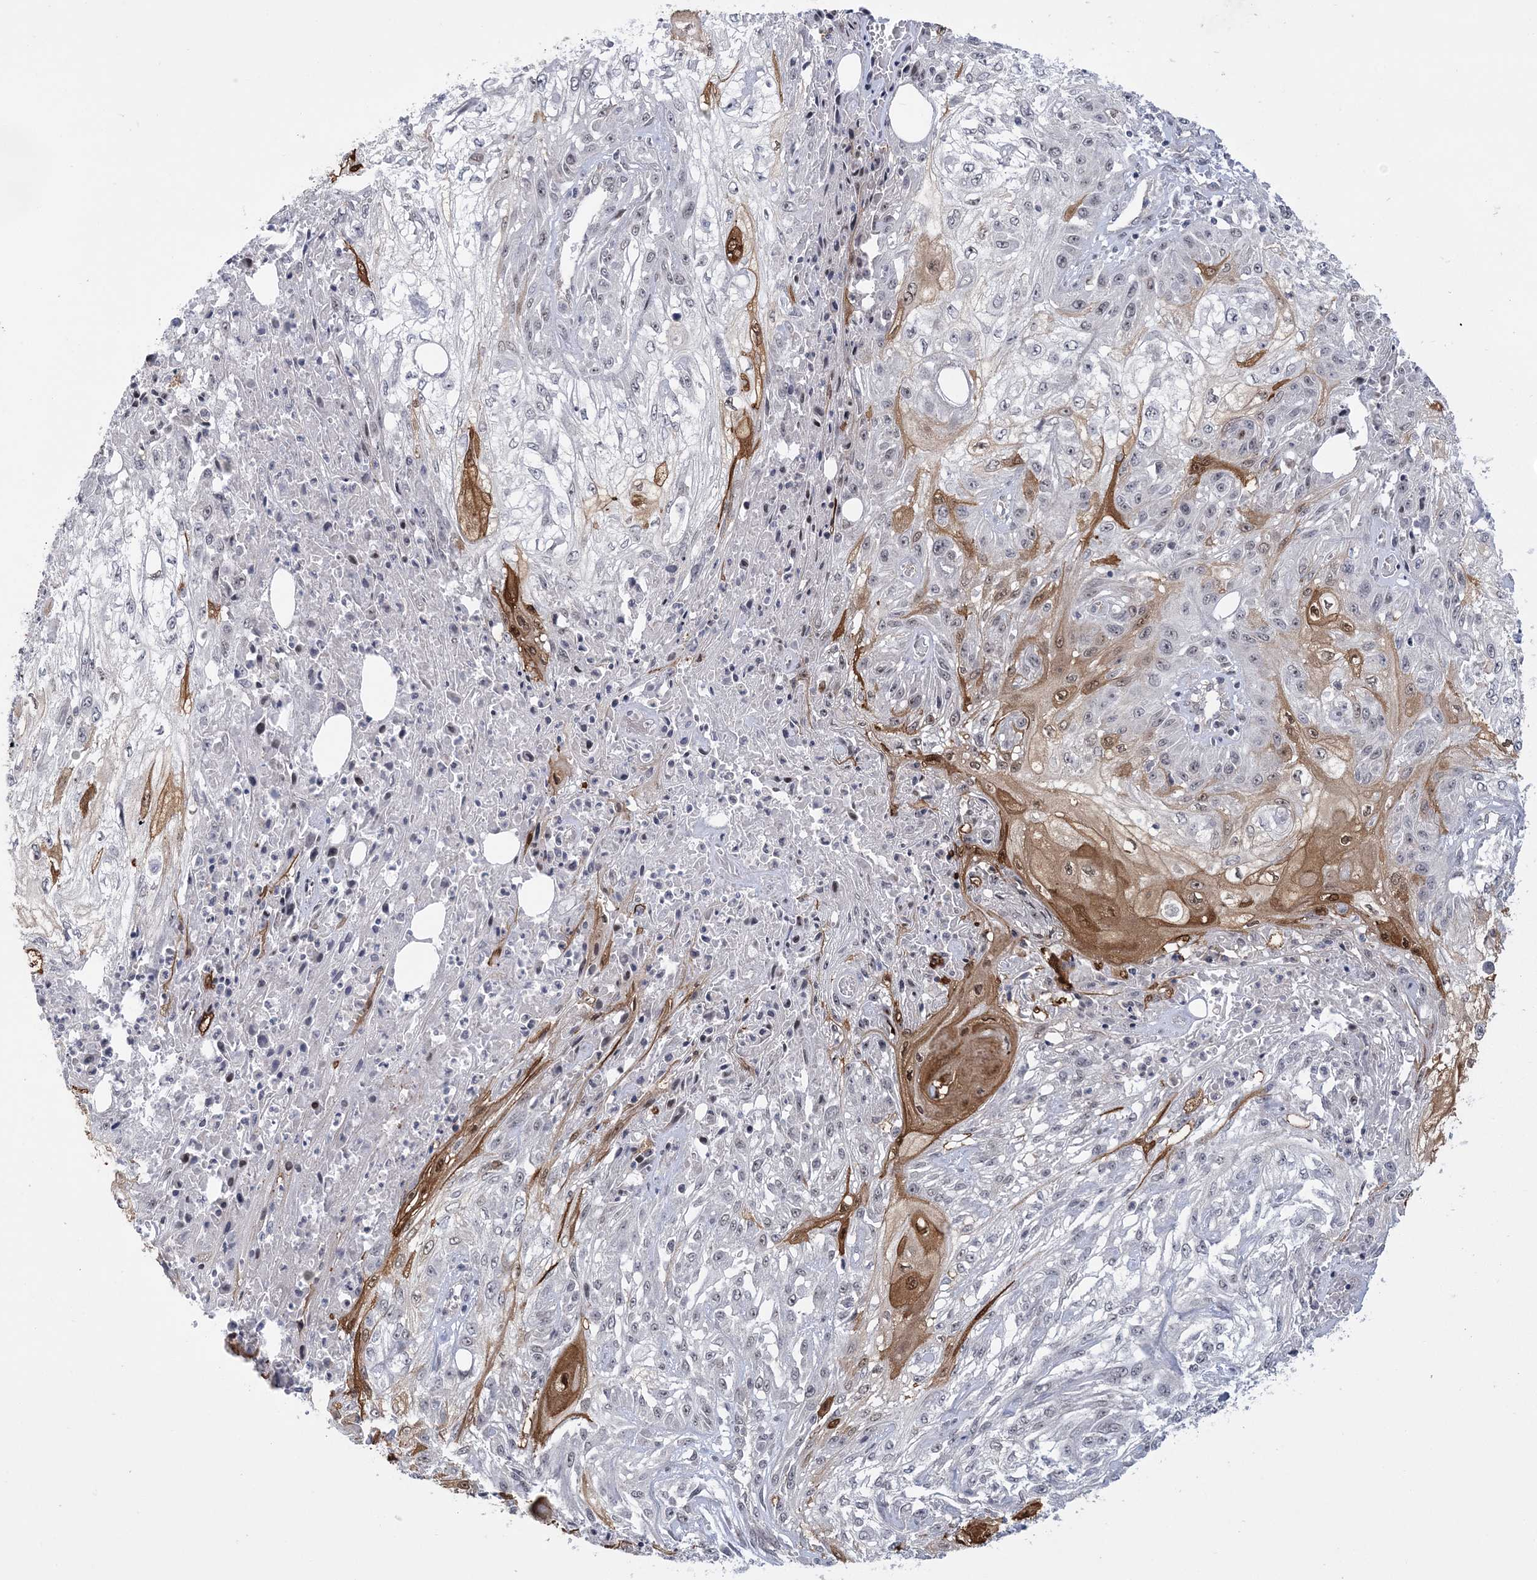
{"staining": {"intensity": "moderate", "quantity": "<25%", "location": "cytoplasmic/membranous,nuclear"}, "tissue": "skin cancer", "cell_type": "Tumor cells", "image_type": "cancer", "snomed": [{"axis": "morphology", "description": "Squamous cell carcinoma, NOS"}, {"axis": "morphology", "description": "Squamous cell carcinoma, metastatic, NOS"}, {"axis": "topography", "description": "Skin"}, {"axis": "topography", "description": "Lymph node"}], "caption": "Tumor cells reveal moderate cytoplasmic/membranous and nuclear expression in approximately <25% of cells in skin cancer (squamous cell carcinoma).", "gene": "HOMEZ", "patient": {"sex": "male", "age": 75}}